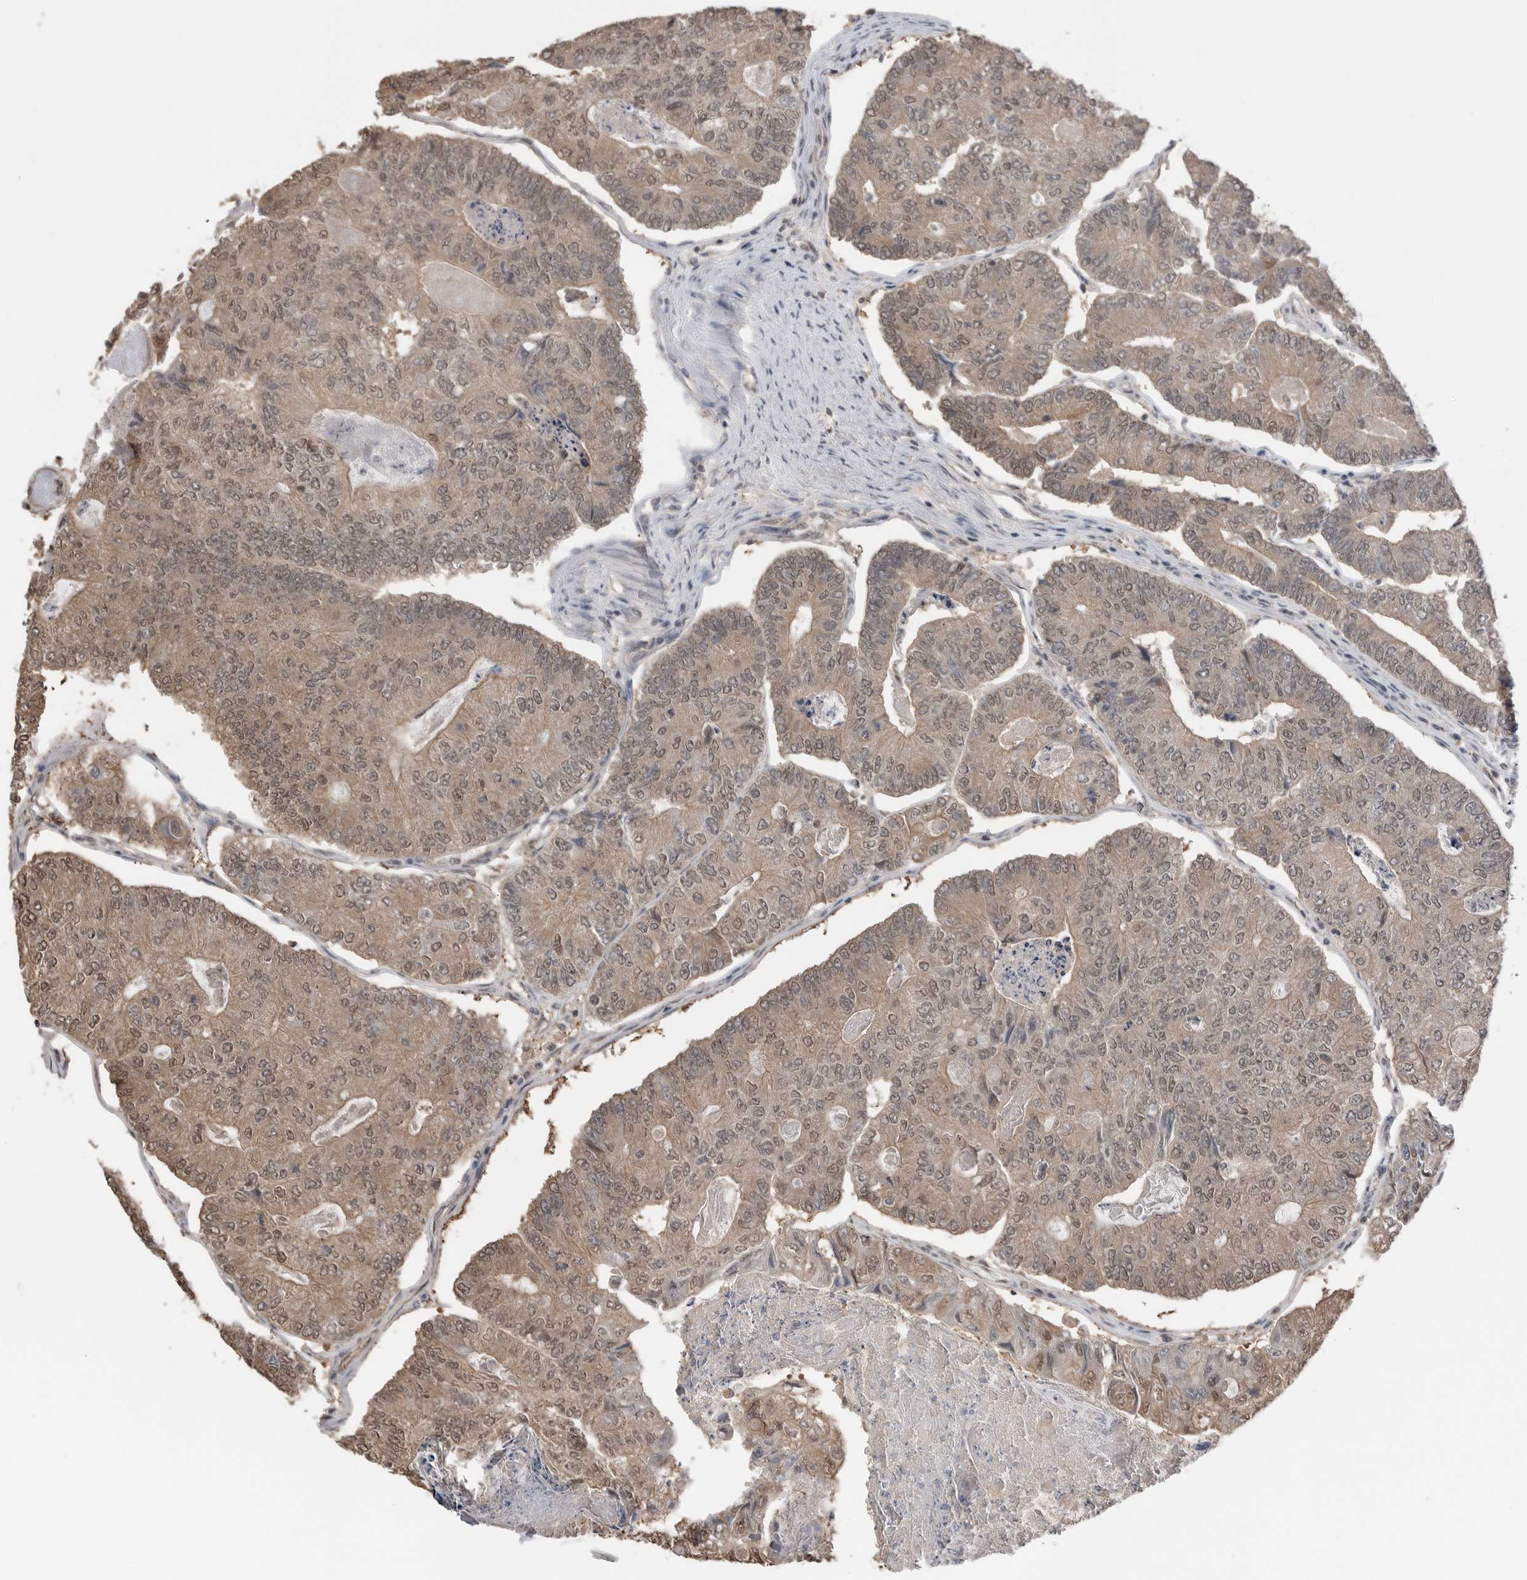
{"staining": {"intensity": "weak", "quantity": ">75%", "location": "cytoplasmic/membranous,nuclear"}, "tissue": "colorectal cancer", "cell_type": "Tumor cells", "image_type": "cancer", "snomed": [{"axis": "morphology", "description": "Adenocarcinoma, NOS"}, {"axis": "topography", "description": "Colon"}], "caption": "High-power microscopy captured an immunohistochemistry (IHC) photomicrograph of colorectal adenocarcinoma, revealing weak cytoplasmic/membranous and nuclear positivity in approximately >75% of tumor cells.", "gene": "PEAK1", "patient": {"sex": "female", "age": 67}}